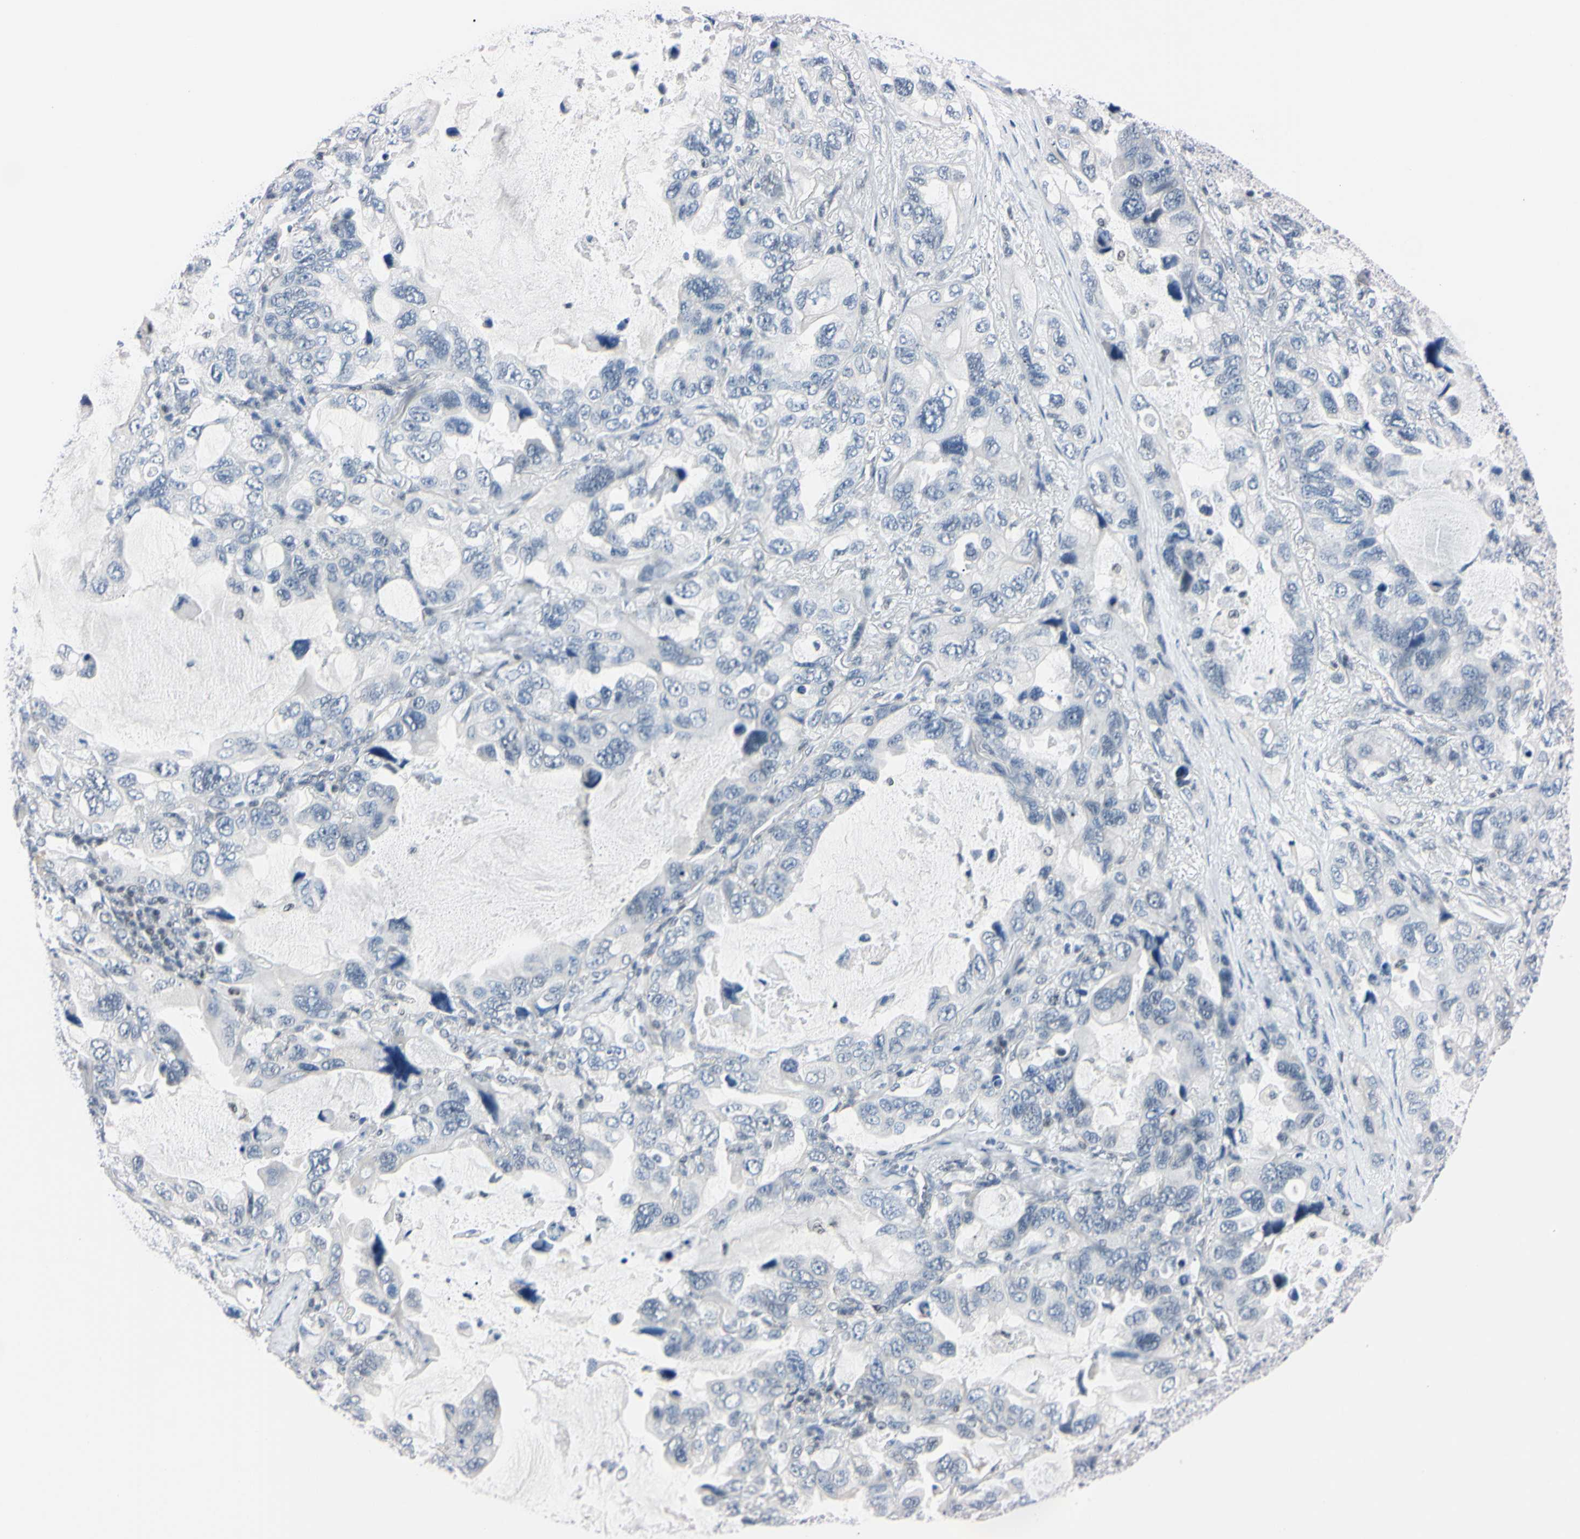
{"staining": {"intensity": "negative", "quantity": "none", "location": "none"}, "tissue": "lung cancer", "cell_type": "Tumor cells", "image_type": "cancer", "snomed": [{"axis": "morphology", "description": "Squamous cell carcinoma, NOS"}, {"axis": "topography", "description": "Lung"}], "caption": "Human lung cancer stained for a protein using immunohistochemistry (IHC) exhibits no staining in tumor cells.", "gene": "C1orf174", "patient": {"sex": "female", "age": 73}}